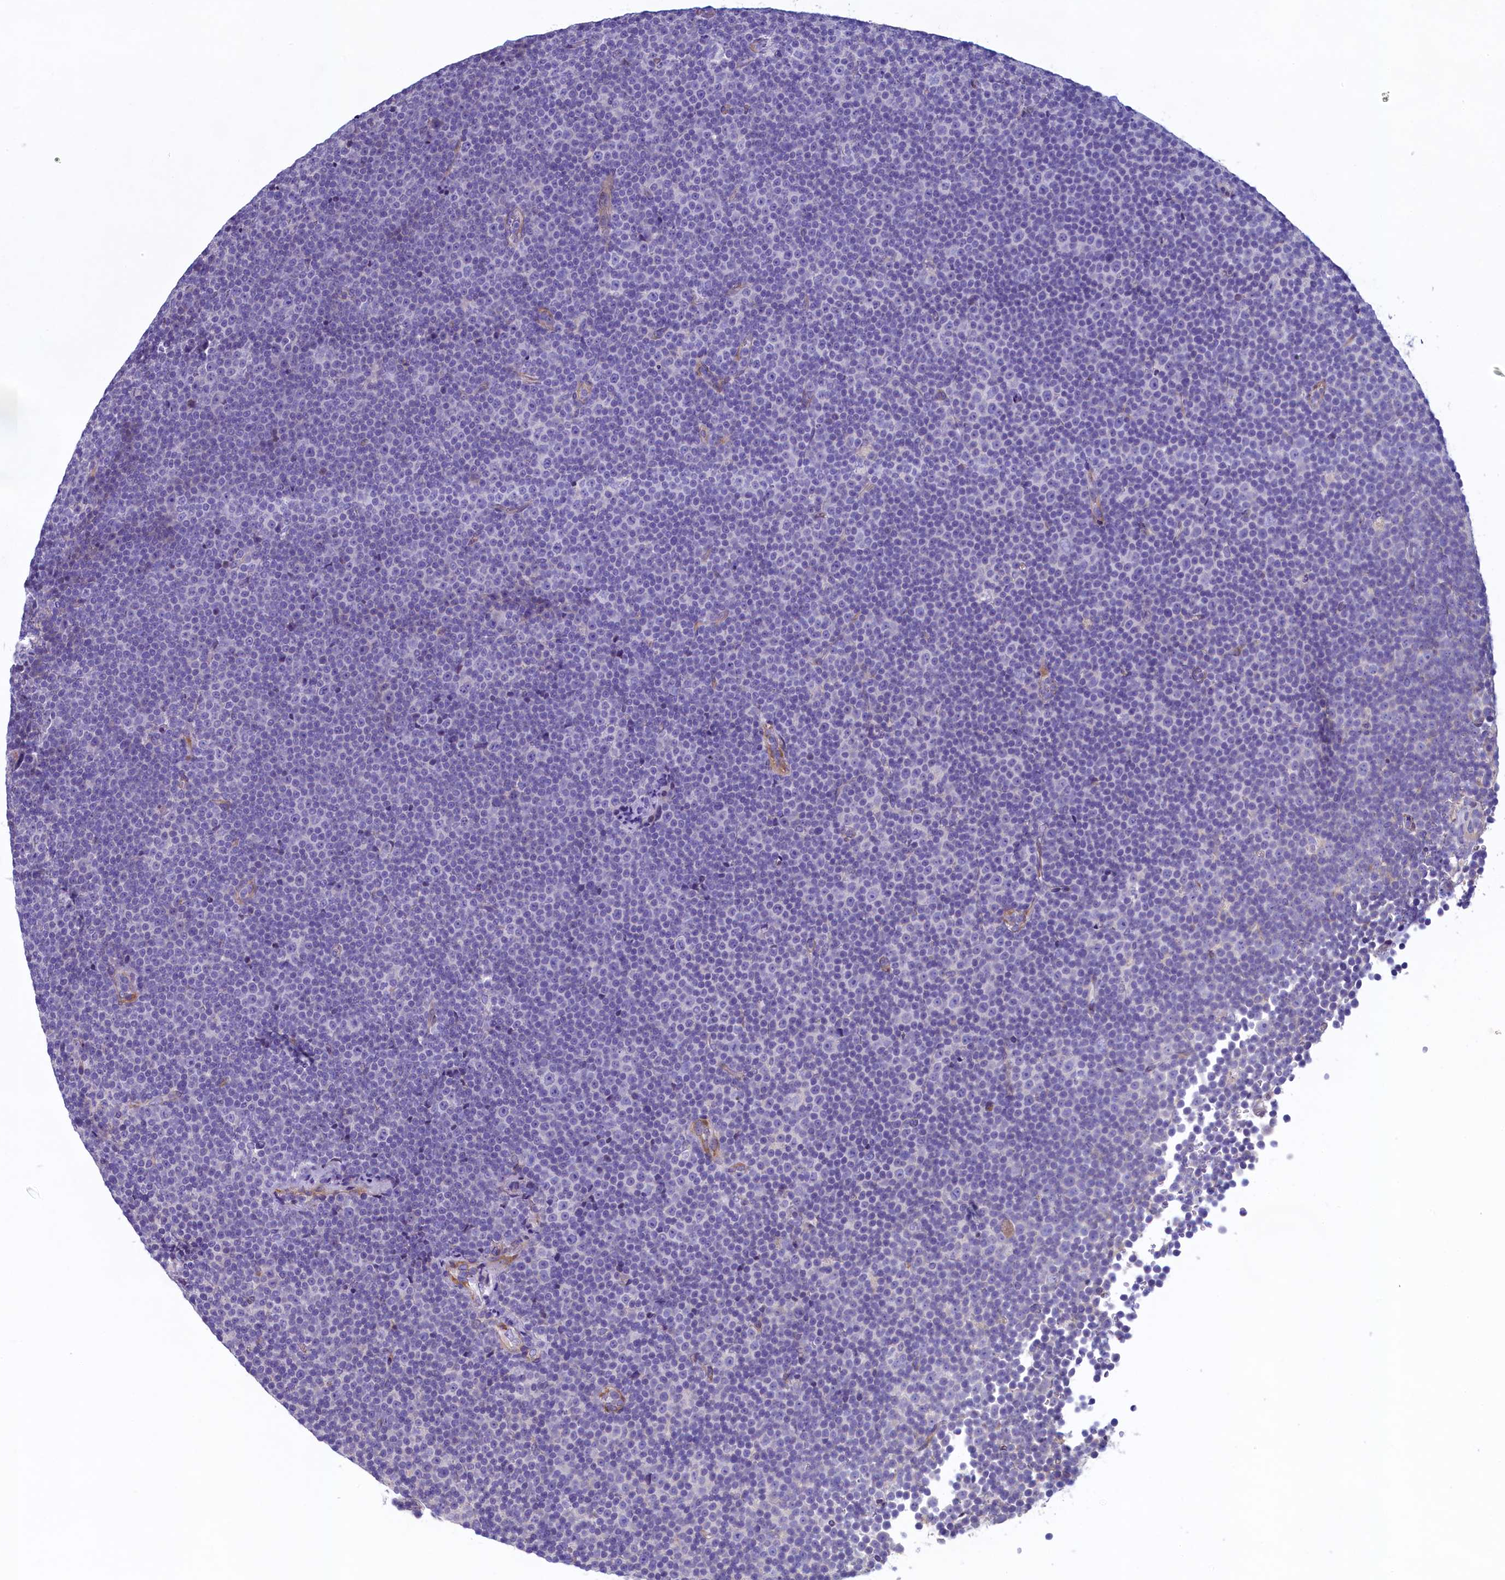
{"staining": {"intensity": "negative", "quantity": "none", "location": "none"}, "tissue": "lymphoma", "cell_type": "Tumor cells", "image_type": "cancer", "snomed": [{"axis": "morphology", "description": "Malignant lymphoma, non-Hodgkin's type, Low grade"}, {"axis": "topography", "description": "Lymph node"}], "caption": "Histopathology image shows no significant protein expression in tumor cells of lymphoma.", "gene": "KRBOX5", "patient": {"sex": "female", "age": 67}}